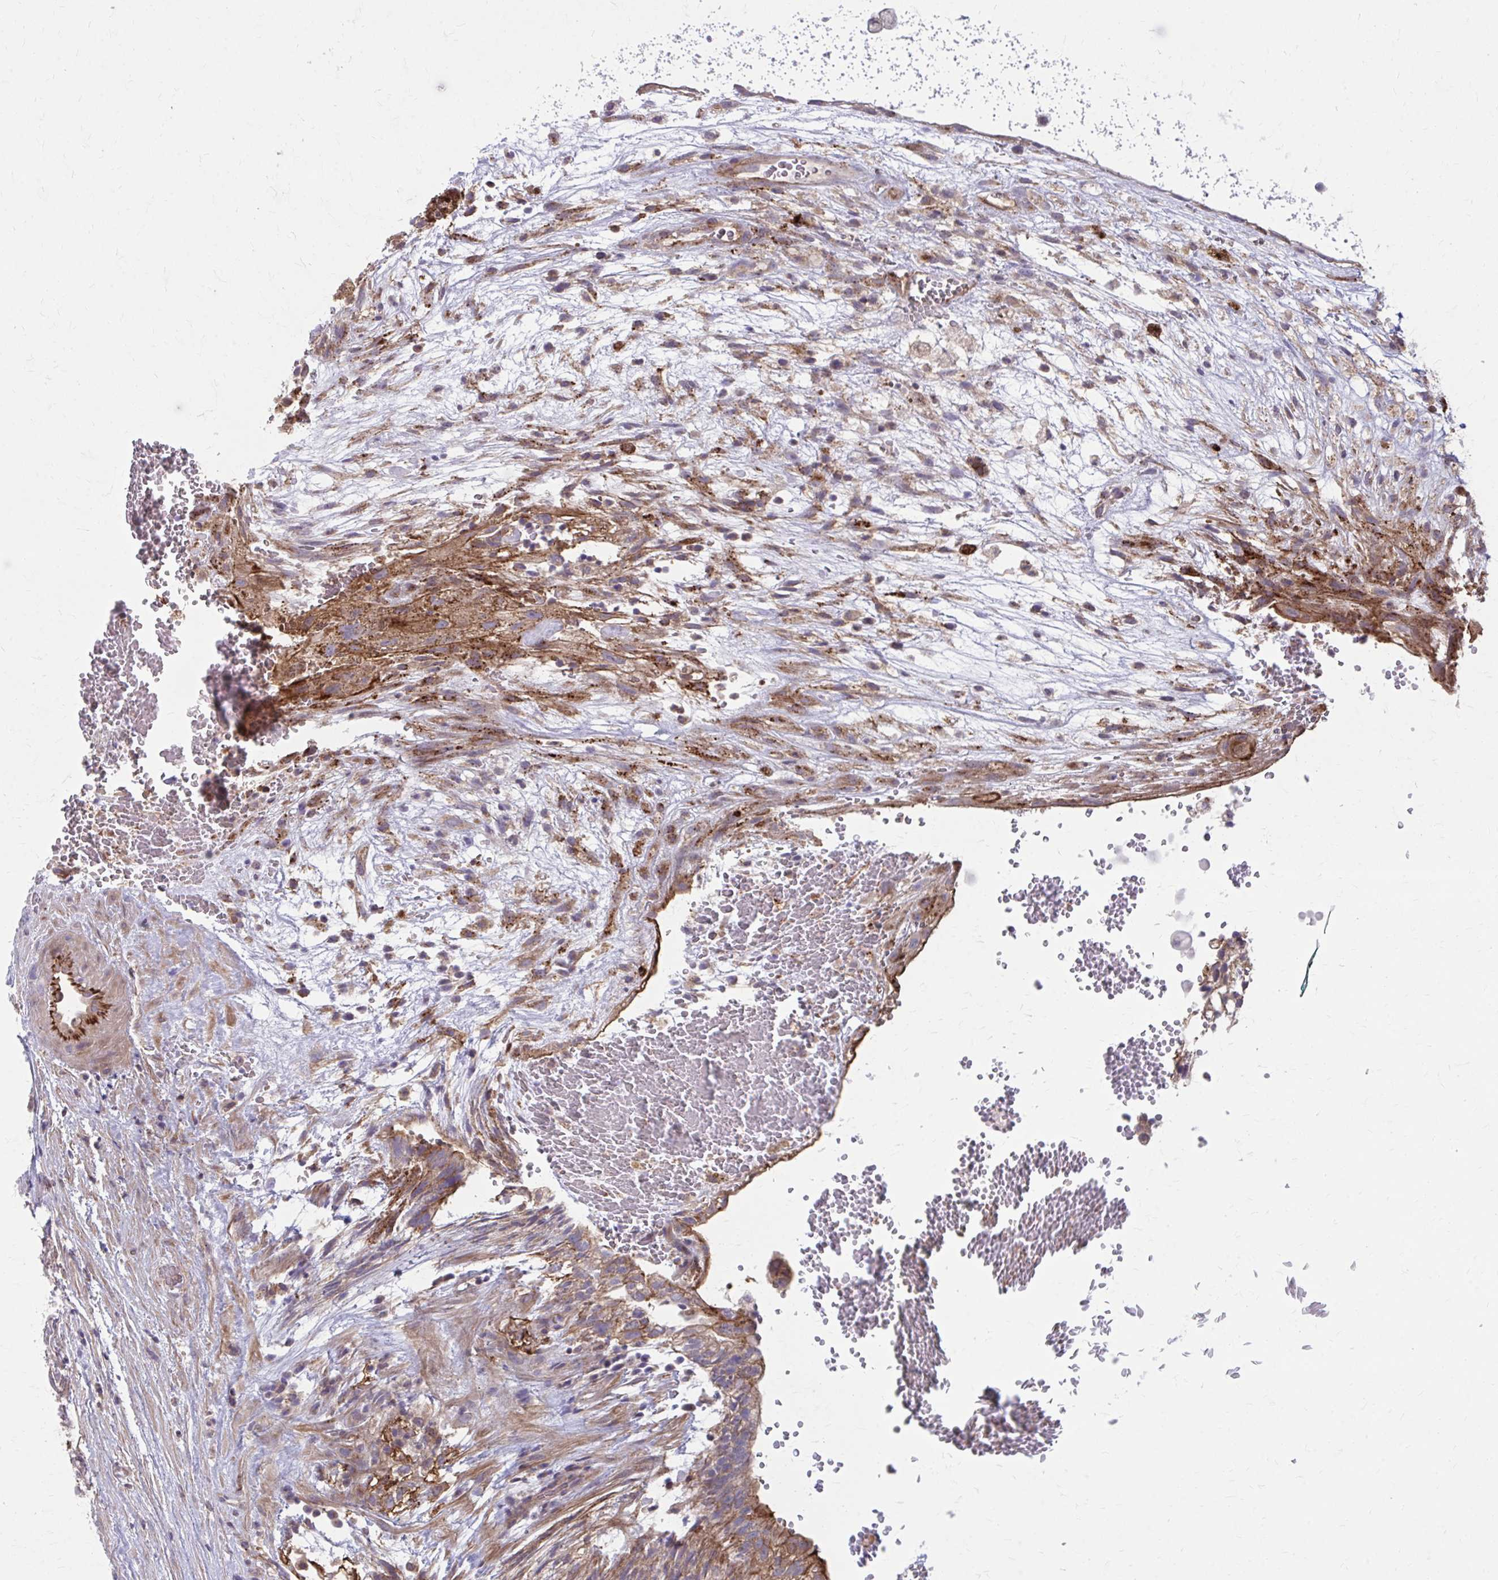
{"staining": {"intensity": "moderate", "quantity": "25%-75%", "location": "cytoplasmic/membranous"}, "tissue": "testis cancer", "cell_type": "Tumor cells", "image_type": "cancer", "snomed": [{"axis": "morphology", "description": "Normal tissue, NOS"}, {"axis": "morphology", "description": "Carcinoma, Embryonal, NOS"}, {"axis": "topography", "description": "Testis"}], "caption": "Immunohistochemistry micrograph of human testis embryonal carcinoma stained for a protein (brown), which reveals medium levels of moderate cytoplasmic/membranous staining in approximately 25%-75% of tumor cells.", "gene": "MMP14", "patient": {"sex": "male", "age": 32}}